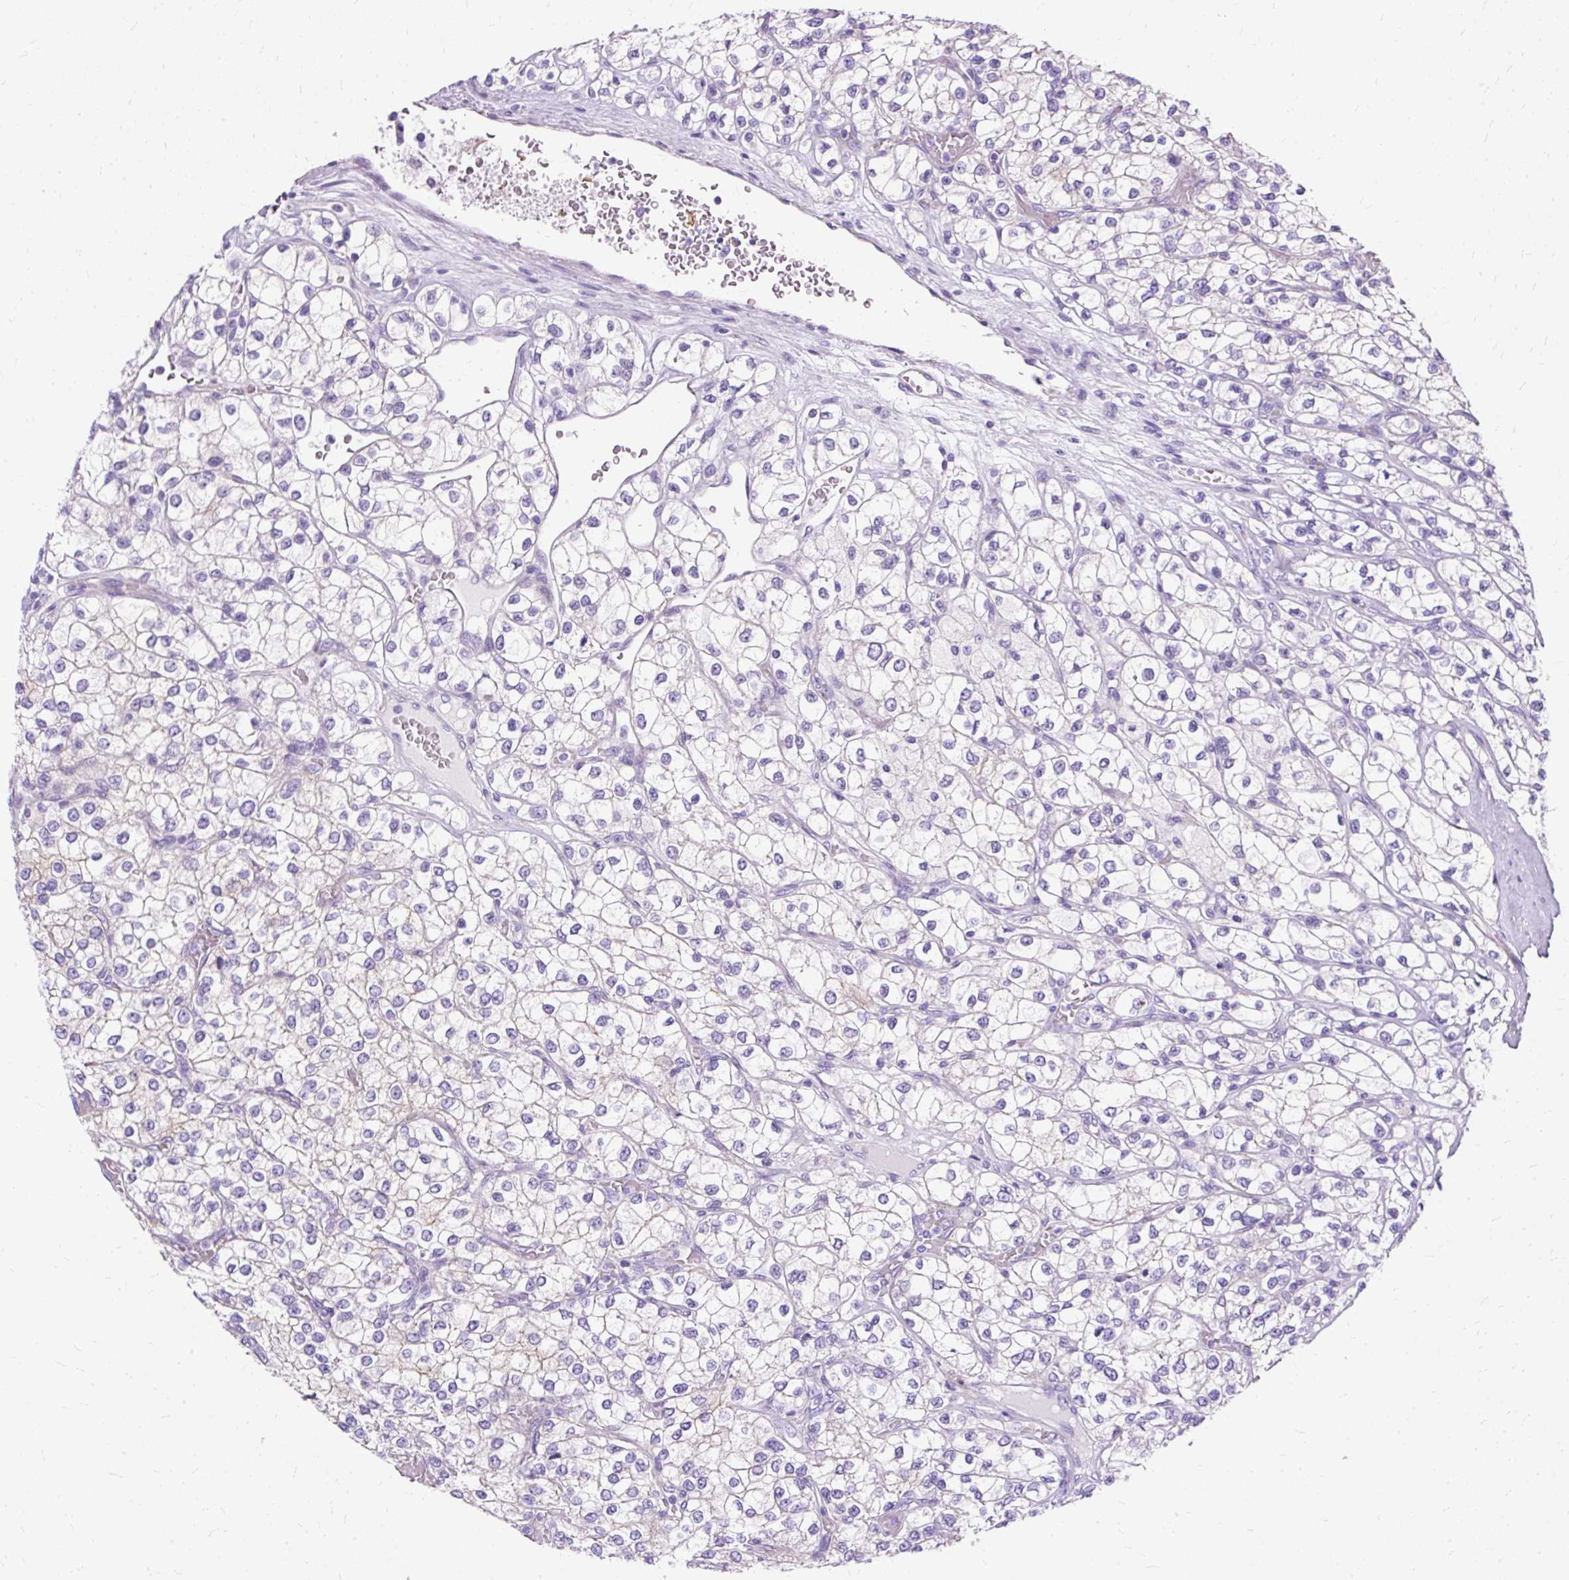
{"staining": {"intensity": "negative", "quantity": "none", "location": "none"}, "tissue": "renal cancer", "cell_type": "Tumor cells", "image_type": "cancer", "snomed": [{"axis": "morphology", "description": "Adenocarcinoma, NOS"}, {"axis": "topography", "description": "Kidney"}], "caption": "Immunohistochemical staining of human renal adenocarcinoma demonstrates no significant expression in tumor cells. Nuclei are stained in blue.", "gene": "MYO6", "patient": {"sex": "male", "age": 80}}